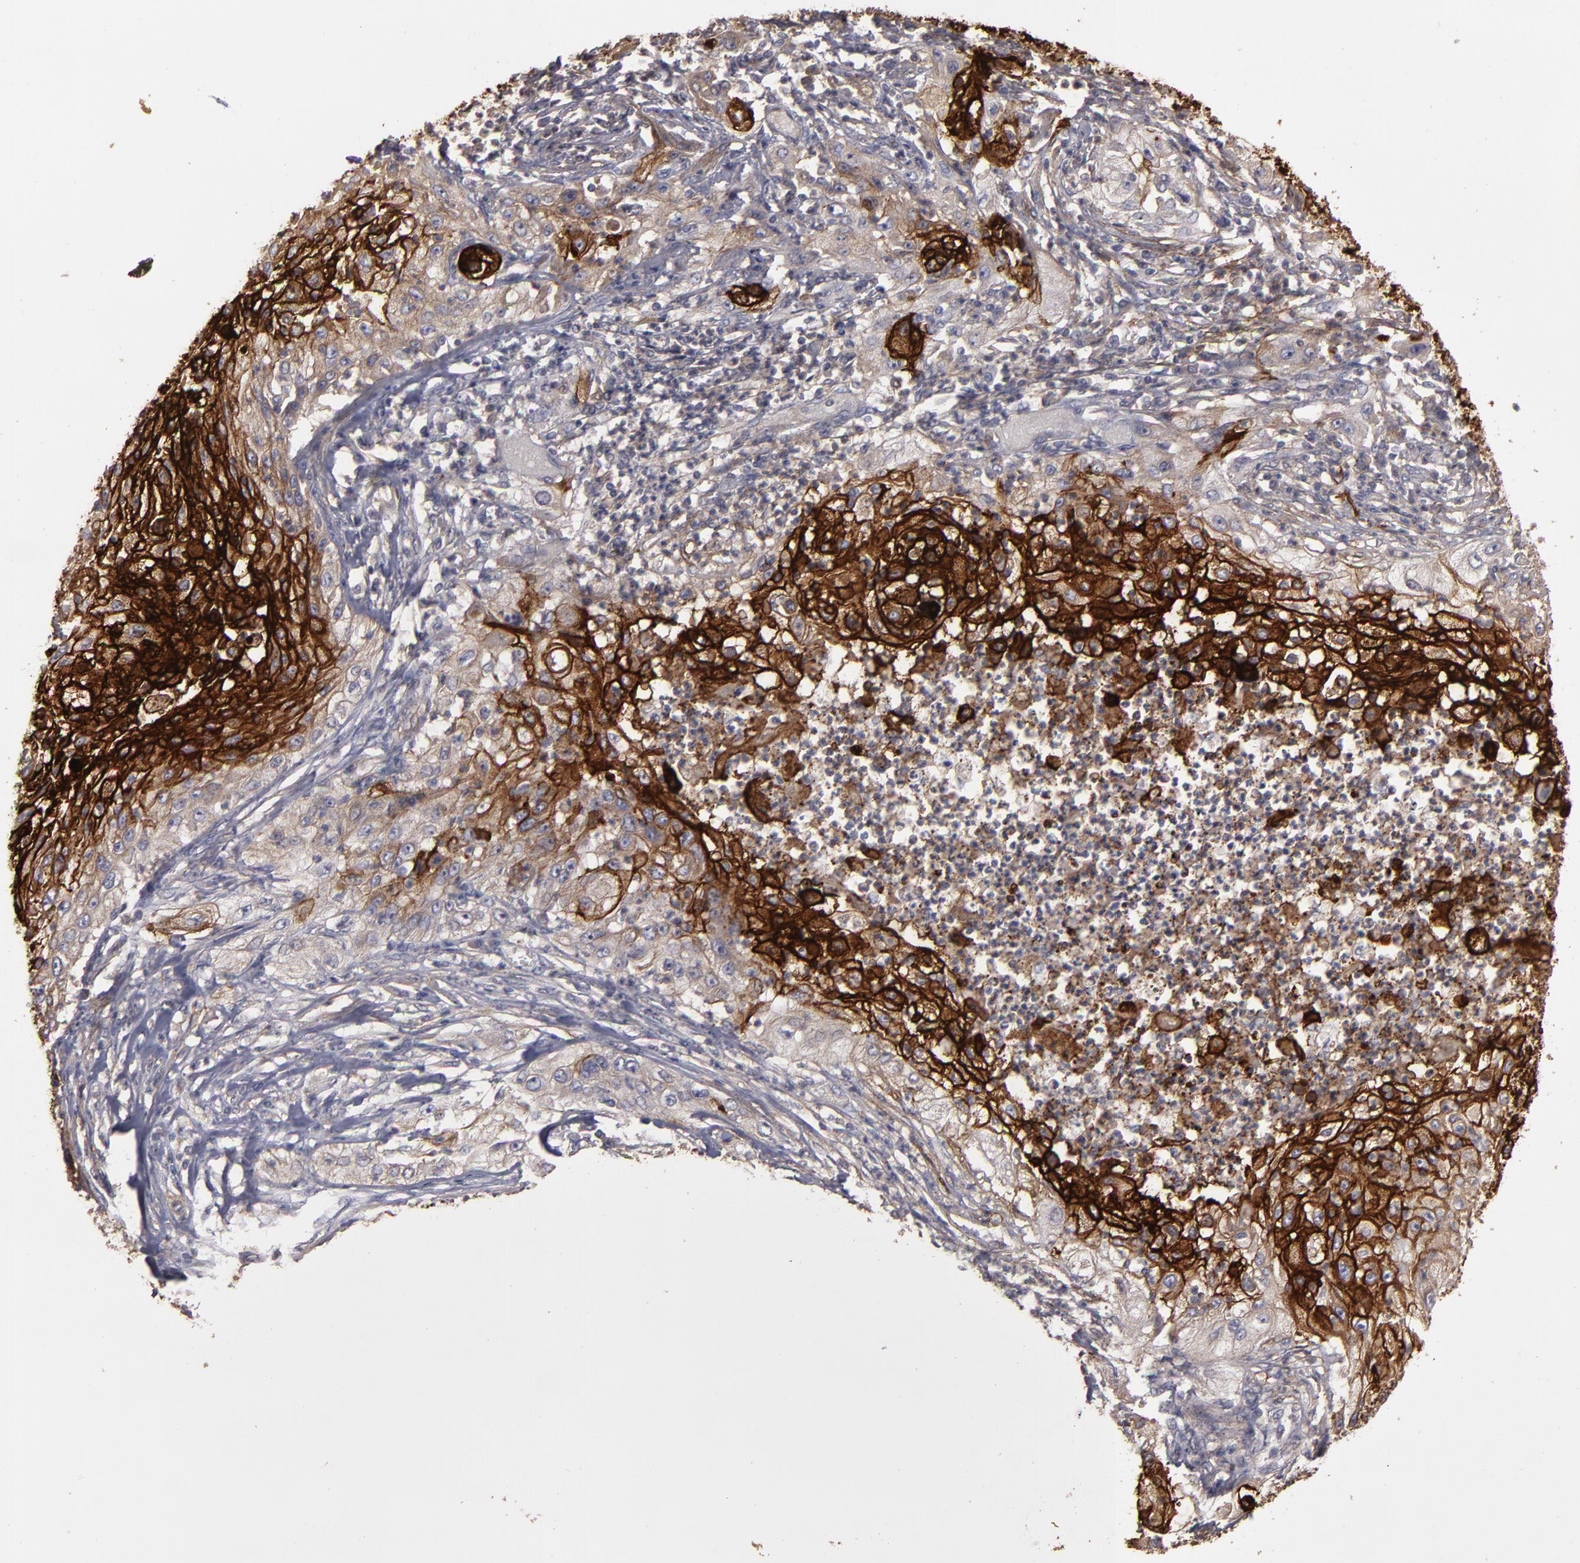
{"staining": {"intensity": "strong", "quantity": "25%-75%", "location": "cytoplasmic/membranous"}, "tissue": "lung cancer", "cell_type": "Tumor cells", "image_type": "cancer", "snomed": [{"axis": "morphology", "description": "Inflammation, NOS"}, {"axis": "morphology", "description": "Squamous cell carcinoma, NOS"}, {"axis": "topography", "description": "Lymph node"}, {"axis": "topography", "description": "Soft tissue"}, {"axis": "topography", "description": "Lung"}], "caption": "DAB immunohistochemical staining of human squamous cell carcinoma (lung) shows strong cytoplasmic/membranous protein expression in about 25%-75% of tumor cells.", "gene": "CD55", "patient": {"sex": "male", "age": 66}}